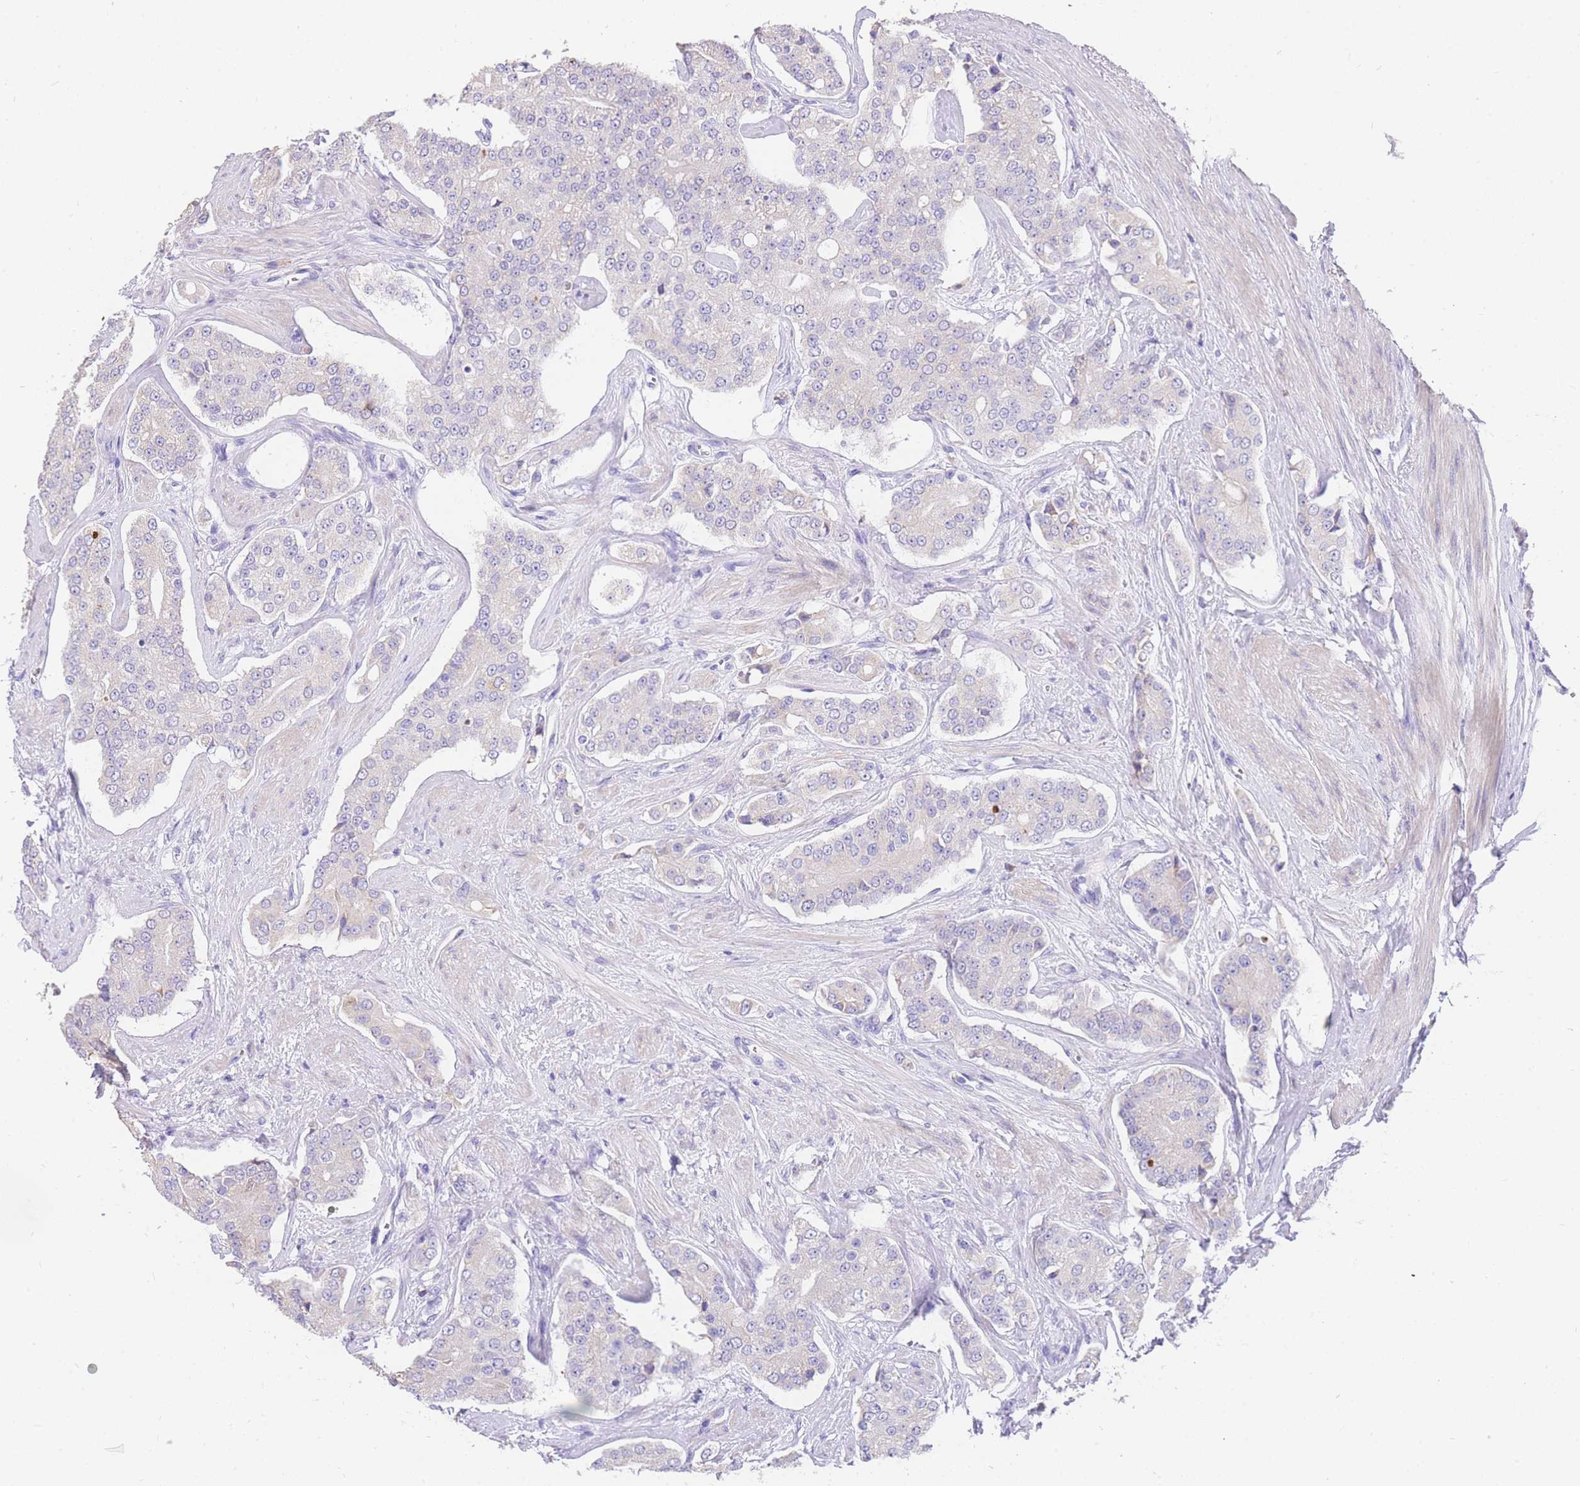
{"staining": {"intensity": "negative", "quantity": "none", "location": "none"}, "tissue": "prostate cancer", "cell_type": "Tumor cells", "image_type": "cancer", "snomed": [{"axis": "morphology", "description": "Adenocarcinoma, High grade"}, {"axis": "topography", "description": "Prostate"}], "caption": "Immunohistochemistry of human high-grade adenocarcinoma (prostate) displays no positivity in tumor cells. (Stains: DAB (3,3'-diaminobenzidine) IHC with hematoxylin counter stain, Microscopy: brightfield microscopy at high magnification).", "gene": "C2orf88", "patient": {"sex": "male", "age": 71}}